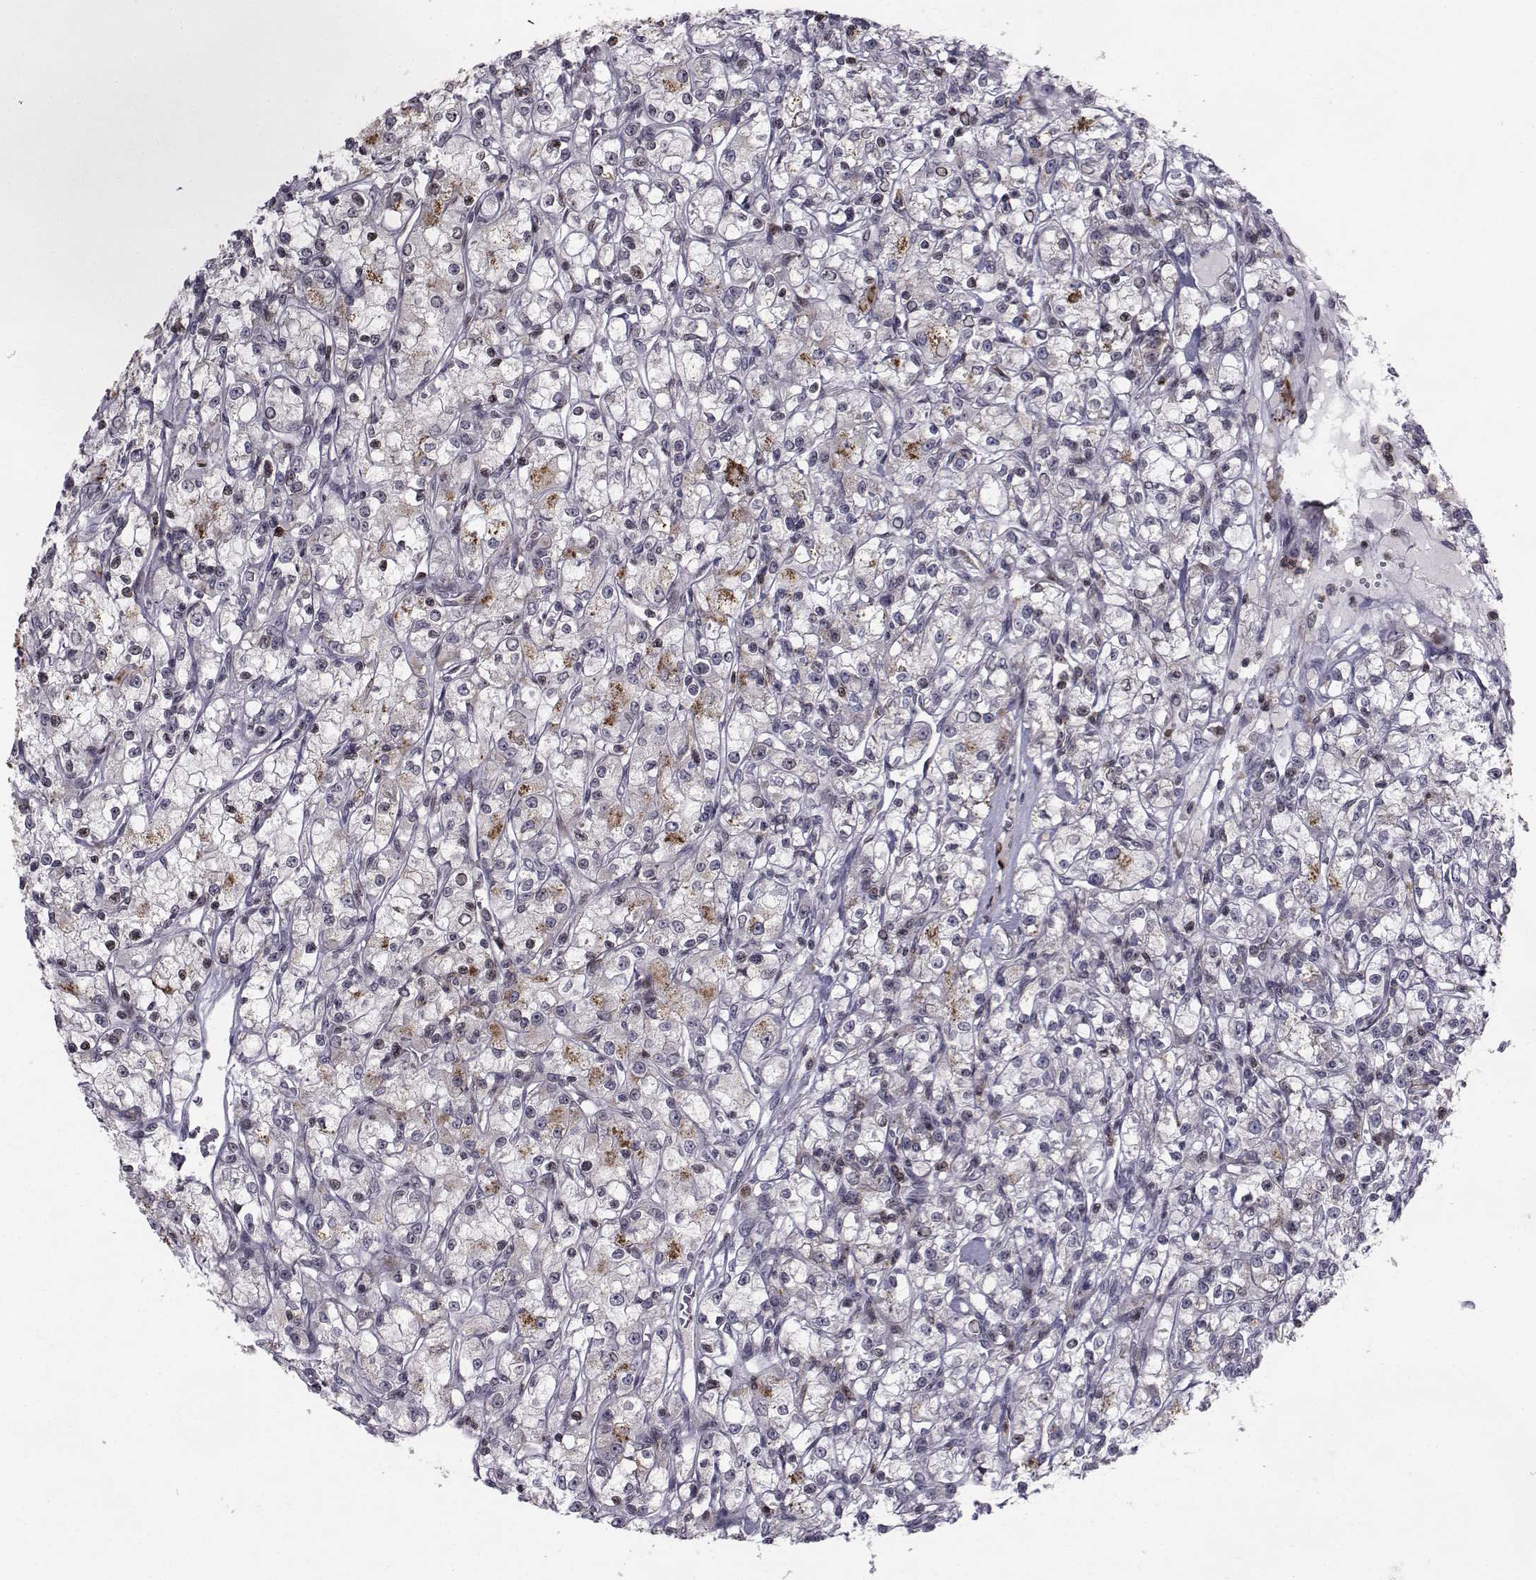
{"staining": {"intensity": "negative", "quantity": "none", "location": "none"}, "tissue": "renal cancer", "cell_type": "Tumor cells", "image_type": "cancer", "snomed": [{"axis": "morphology", "description": "Adenocarcinoma, NOS"}, {"axis": "topography", "description": "Kidney"}], "caption": "Human renal cancer stained for a protein using IHC shows no positivity in tumor cells.", "gene": "PCP4L1", "patient": {"sex": "female", "age": 59}}